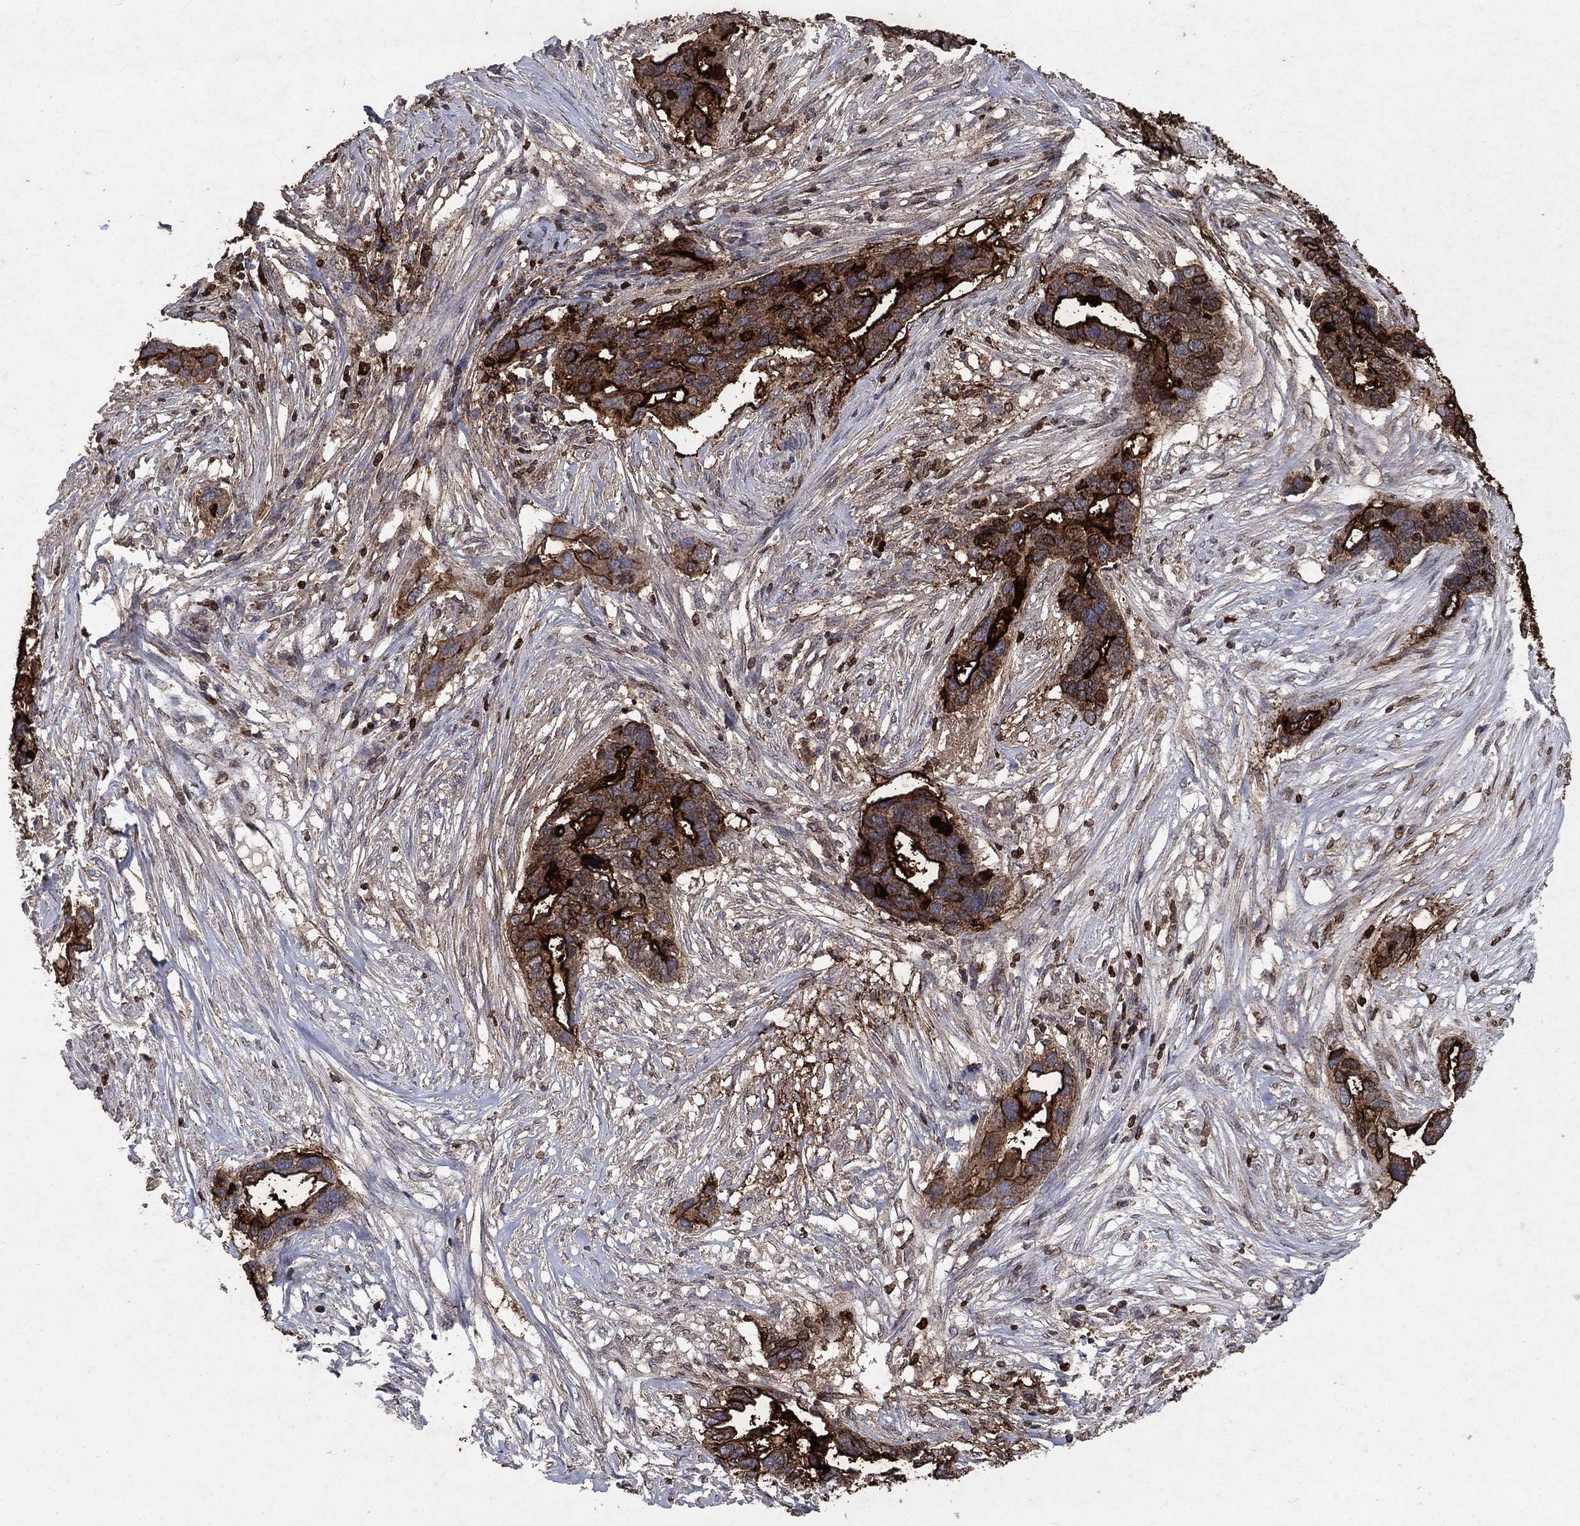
{"staining": {"intensity": "strong", "quantity": "25%-75%", "location": "cytoplasmic/membranous,nuclear"}, "tissue": "ovarian cancer", "cell_type": "Tumor cells", "image_type": "cancer", "snomed": [{"axis": "morphology", "description": "Cystadenocarcinoma, serous, NOS"}, {"axis": "topography", "description": "Ovary"}], "caption": "Ovarian cancer (serous cystadenocarcinoma) tissue reveals strong cytoplasmic/membranous and nuclear staining in approximately 25%-75% of tumor cells", "gene": "CD24", "patient": {"sex": "female", "age": 54}}